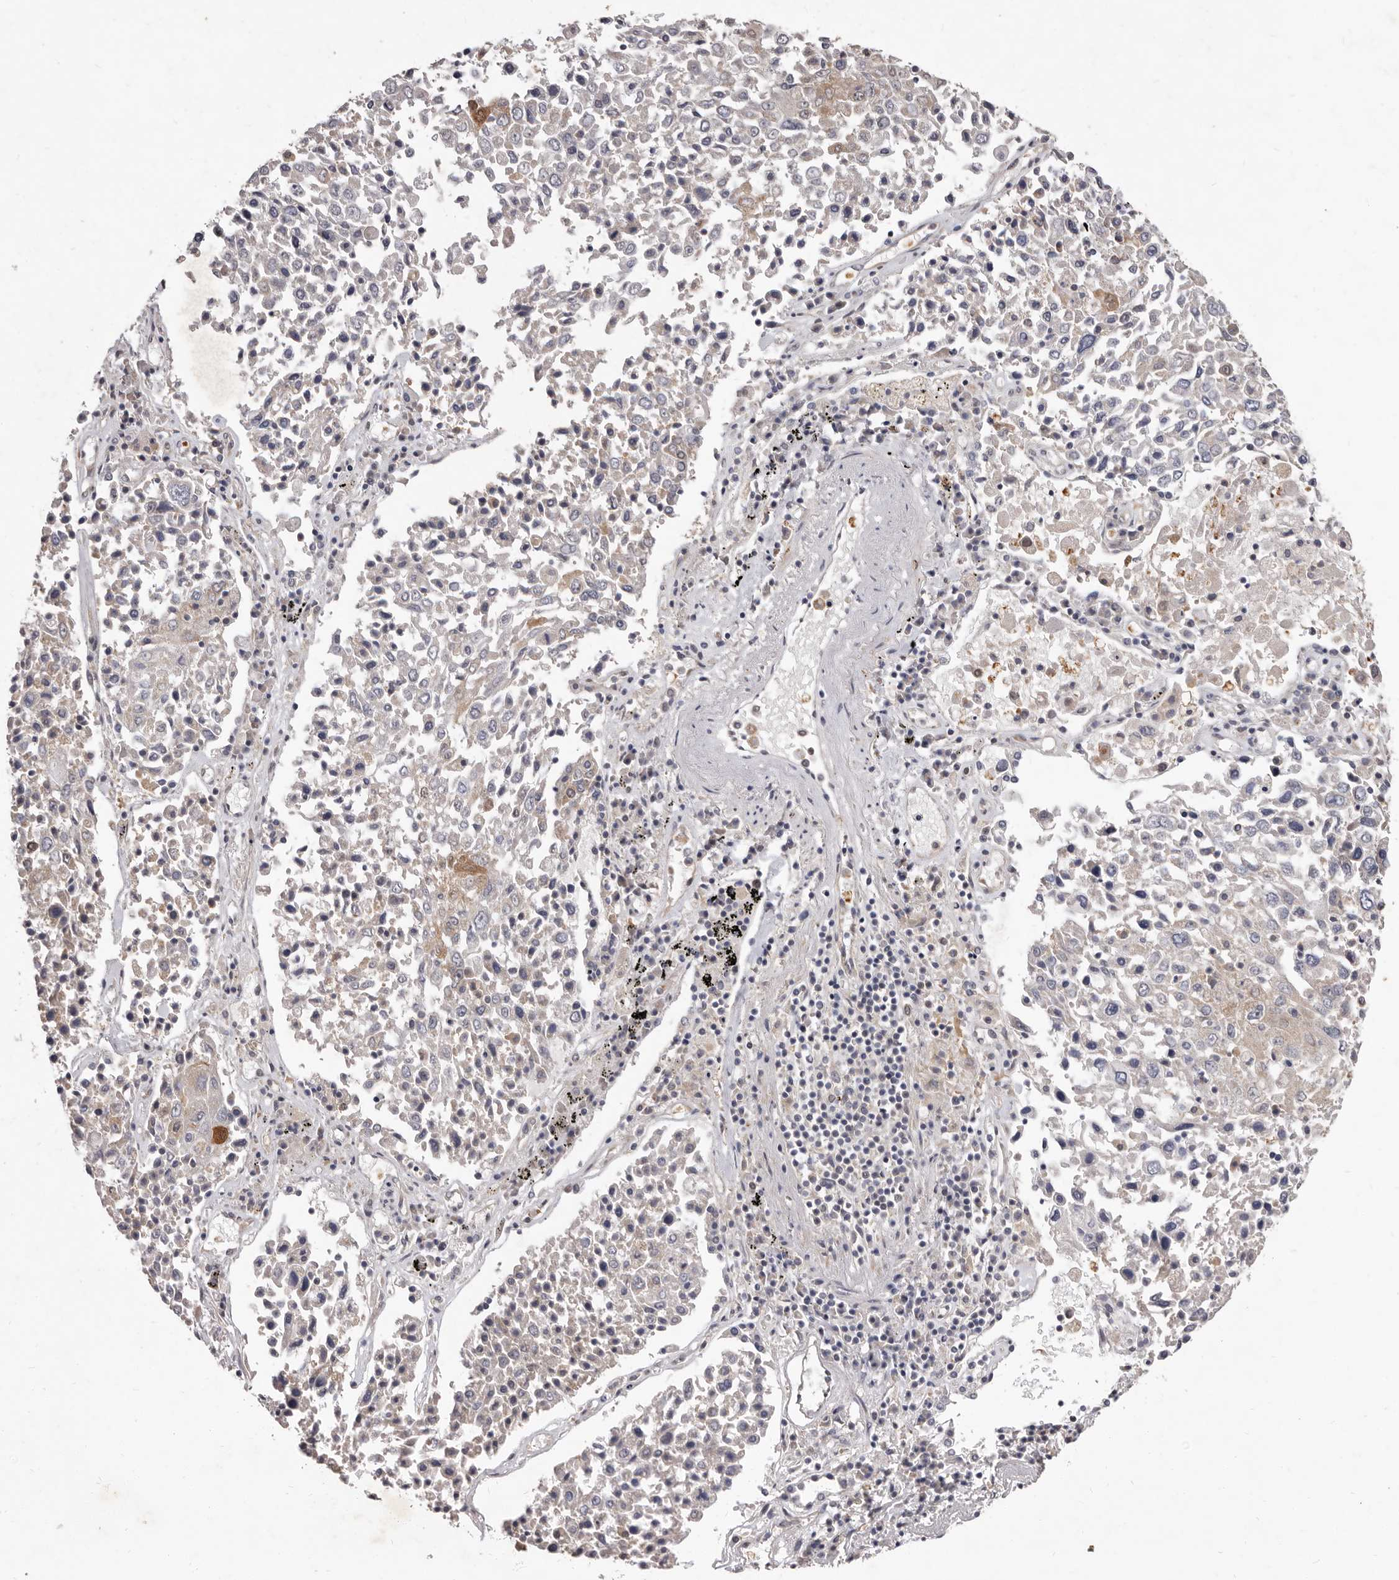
{"staining": {"intensity": "weak", "quantity": "<25%", "location": "cytoplasmic/membranous,nuclear"}, "tissue": "lung cancer", "cell_type": "Tumor cells", "image_type": "cancer", "snomed": [{"axis": "morphology", "description": "Squamous cell carcinoma, NOS"}, {"axis": "topography", "description": "Lung"}], "caption": "Photomicrograph shows no significant protein positivity in tumor cells of lung squamous cell carcinoma. (Immunohistochemistry, brightfield microscopy, high magnification).", "gene": "ACLY", "patient": {"sex": "male", "age": 65}}